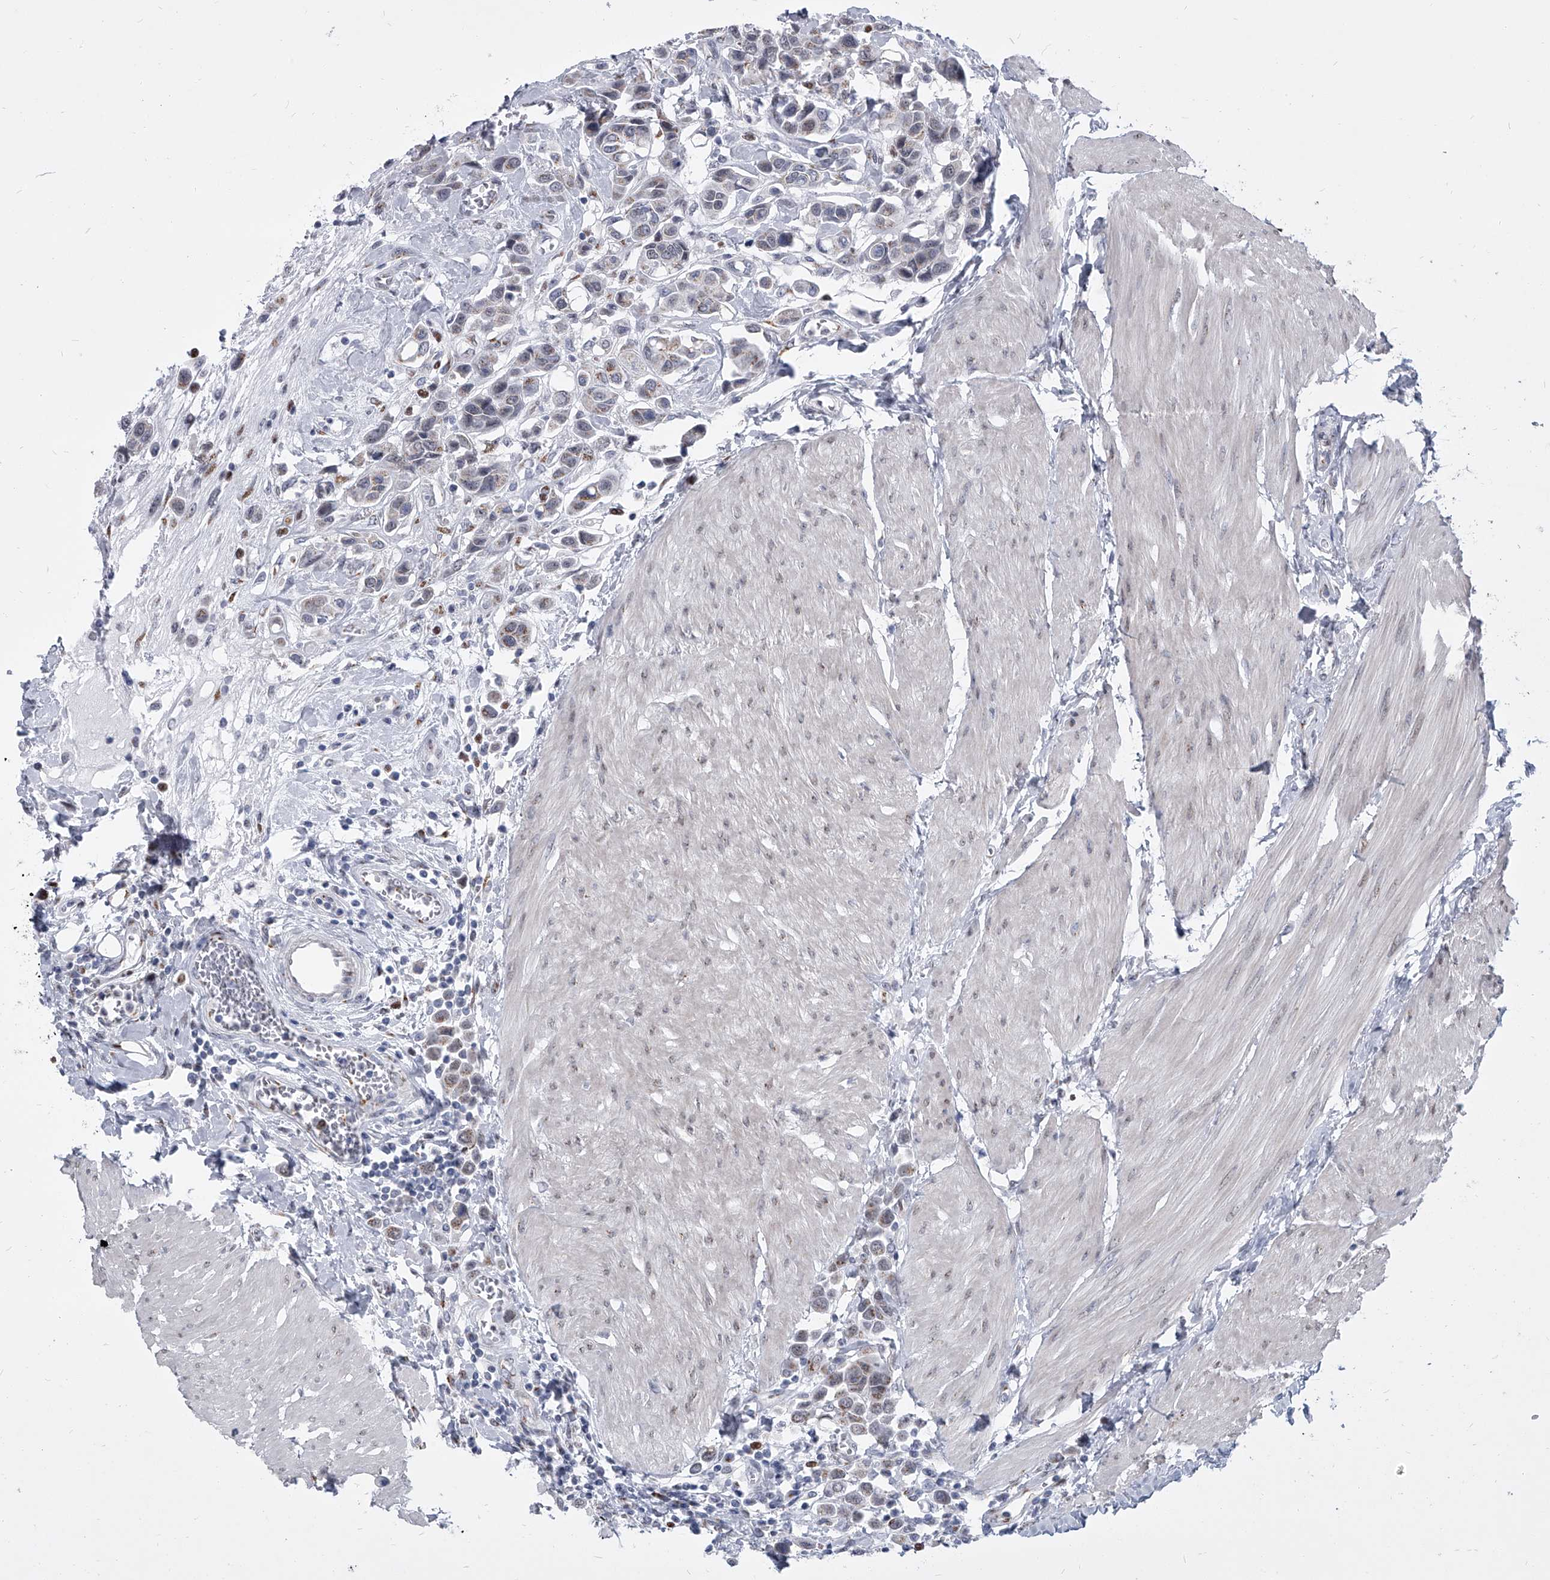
{"staining": {"intensity": "weak", "quantity": "25%-75%", "location": "cytoplasmic/membranous"}, "tissue": "urothelial cancer", "cell_type": "Tumor cells", "image_type": "cancer", "snomed": [{"axis": "morphology", "description": "Urothelial carcinoma, High grade"}, {"axis": "topography", "description": "Urinary bladder"}], "caption": "DAB (3,3'-diaminobenzidine) immunohistochemical staining of human urothelial cancer demonstrates weak cytoplasmic/membranous protein expression in approximately 25%-75% of tumor cells.", "gene": "EVA1C", "patient": {"sex": "male", "age": 50}}